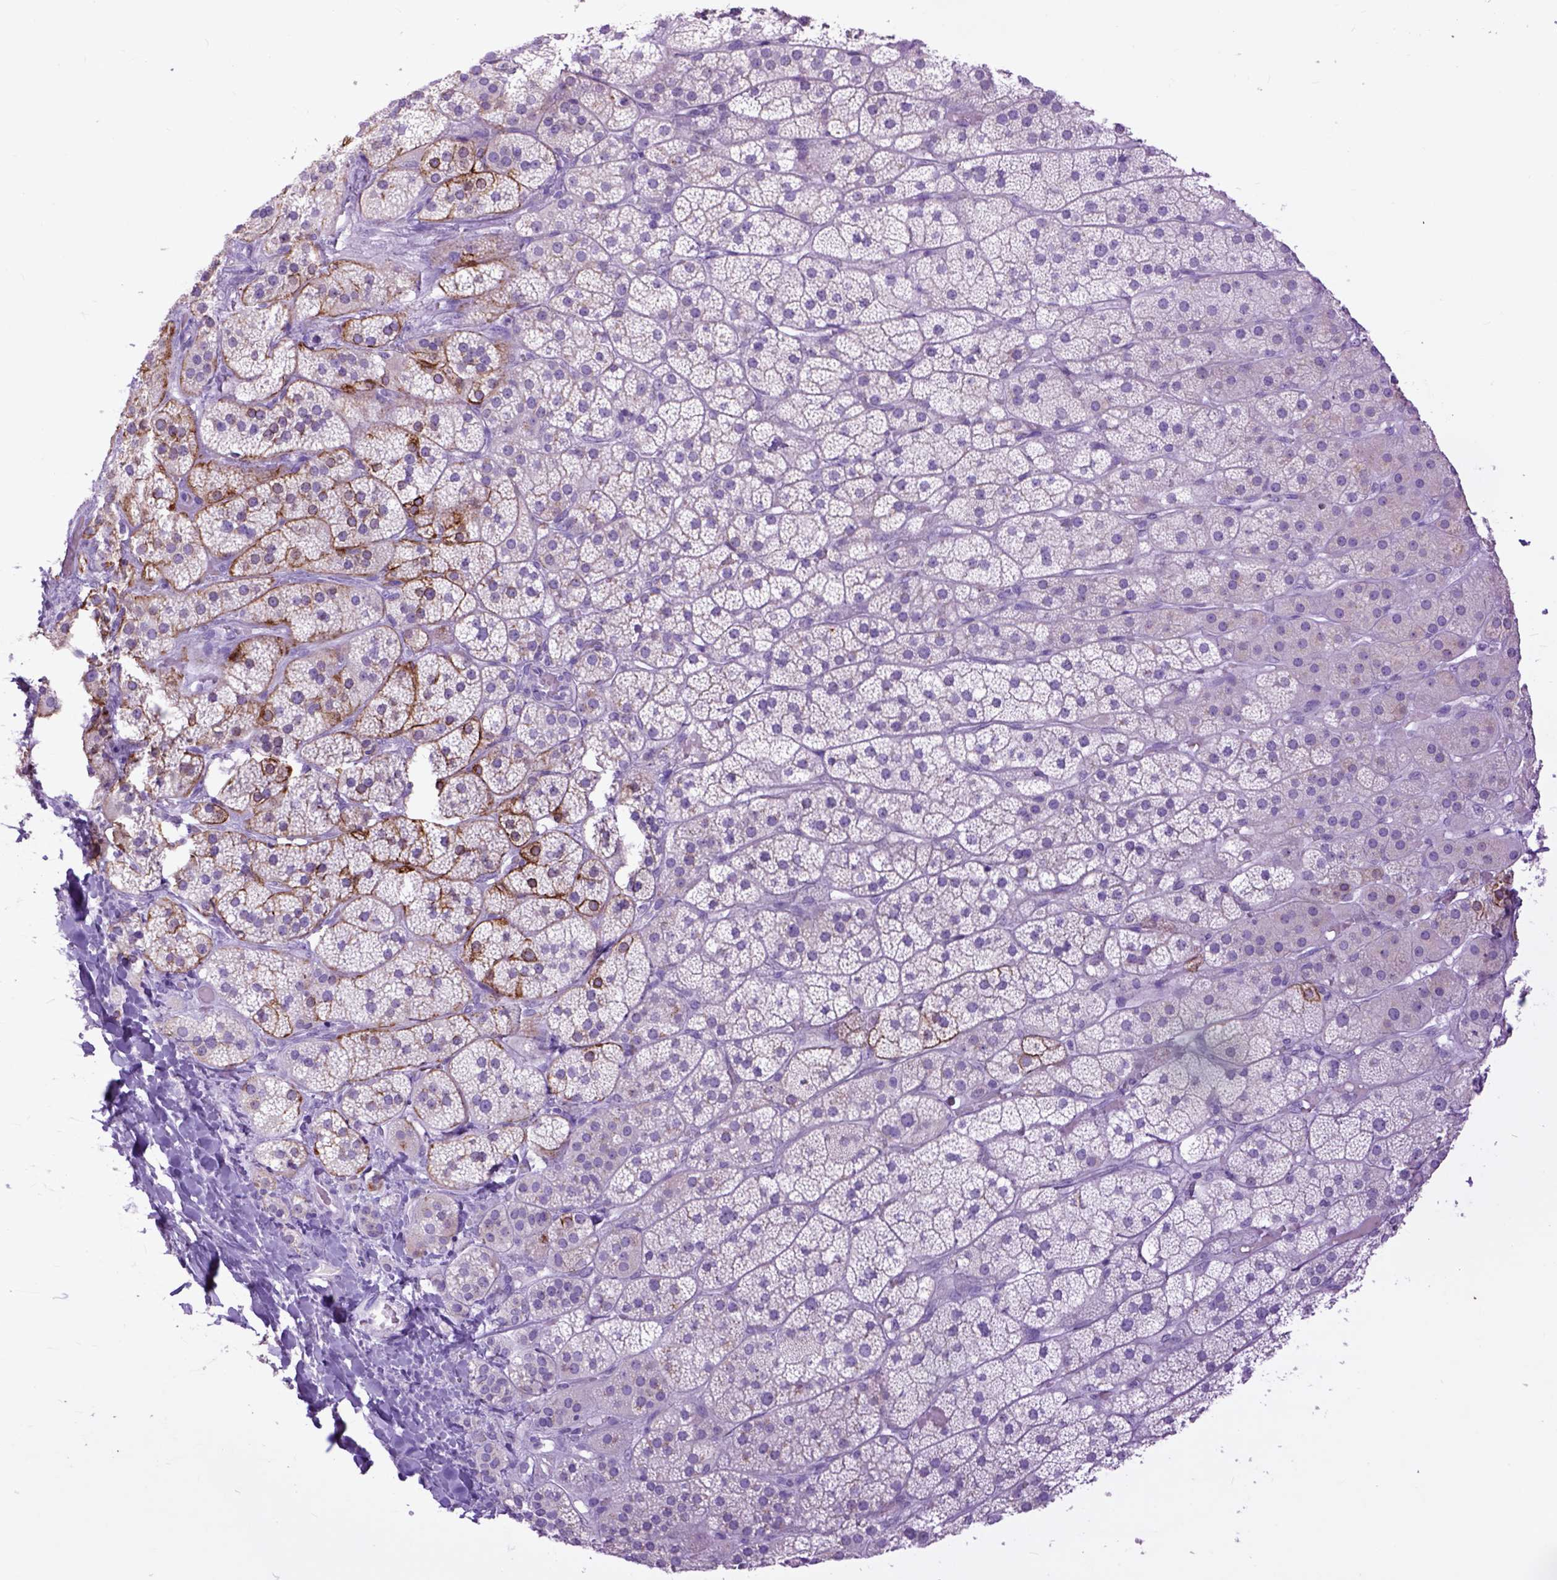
{"staining": {"intensity": "moderate", "quantity": "<25%", "location": "cytoplasmic/membranous"}, "tissue": "adrenal gland", "cell_type": "Glandular cells", "image_type": "normal", "snomed": [{"axis": "morphology", "description": "Normal tissue, NOS"}, {"axis": "topography", "description": "Adrenal gland"}], "caption": "A histopathology image of human adrenal gland stained for a protein demonstrates moderate cytoplasmic/membranous brown staining in glandular cells. (DAB IHC, brown staining for protein, blue staining for nuclei).", "gene": "RAB25", "patient": {"sex": "male", "age": 57}}